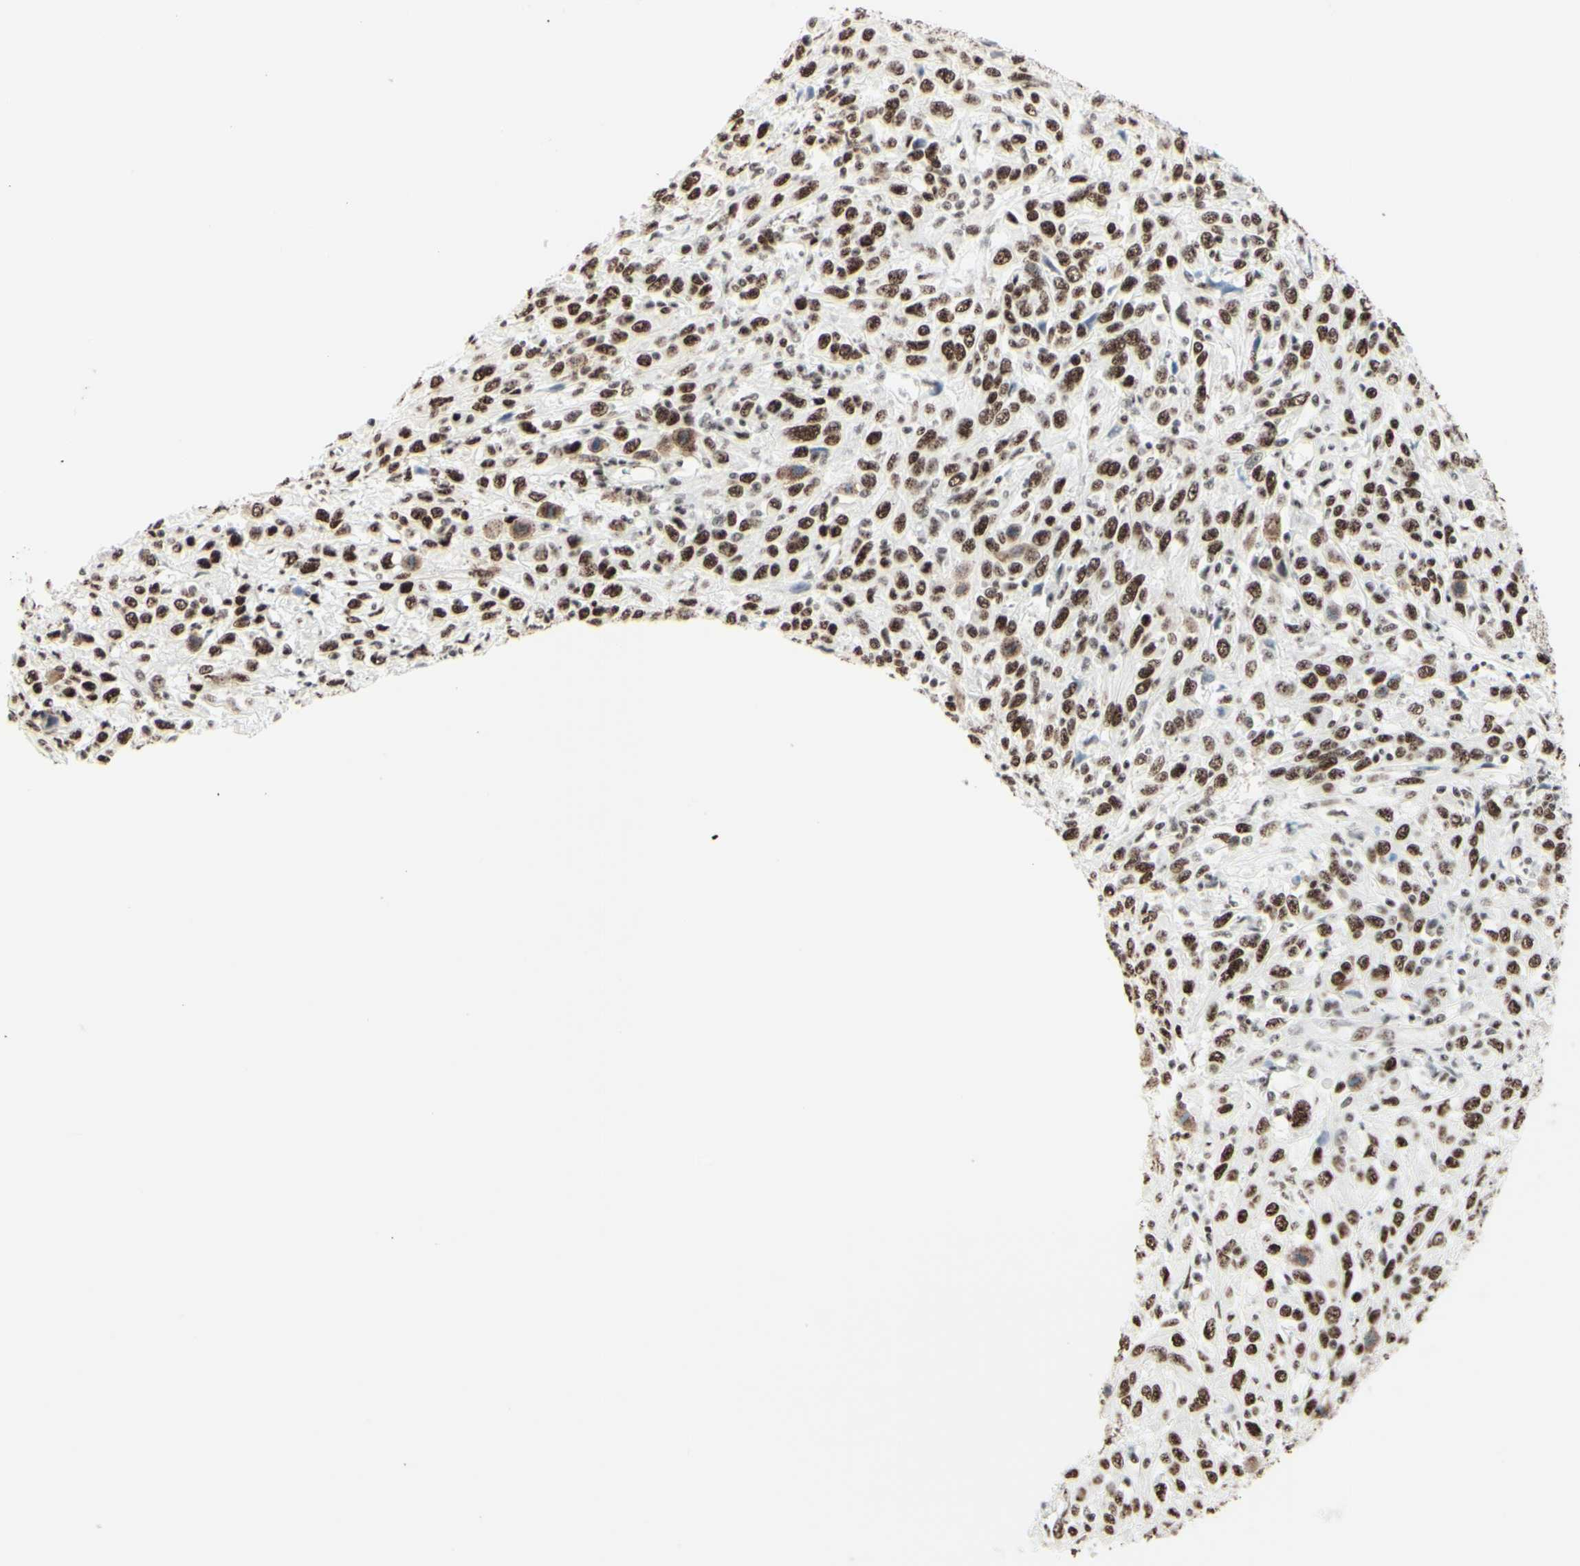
{"staining": {"intensity": "moderate", "quantity": ">75%", "location": "cytoplasmic/membranous,nuclear"}, "tissue": "cervical cancer", "cell_type": "Tumor cells", "image_type": "cancer", "snomed": [{"axis": "morphology", "description": "Squamous cell carcinoma, NOS"}, {"axis": "topography", "description": "Cervix"}], "caption": "This is a histology image of IHC staining of cervical squamous cell carcinoma, which shows moderate expression in the cytoplasmic/membranous and nuclear of tumor cells.", "gene": "WTAP", "patient": {"sex": "female", "age": 46}}